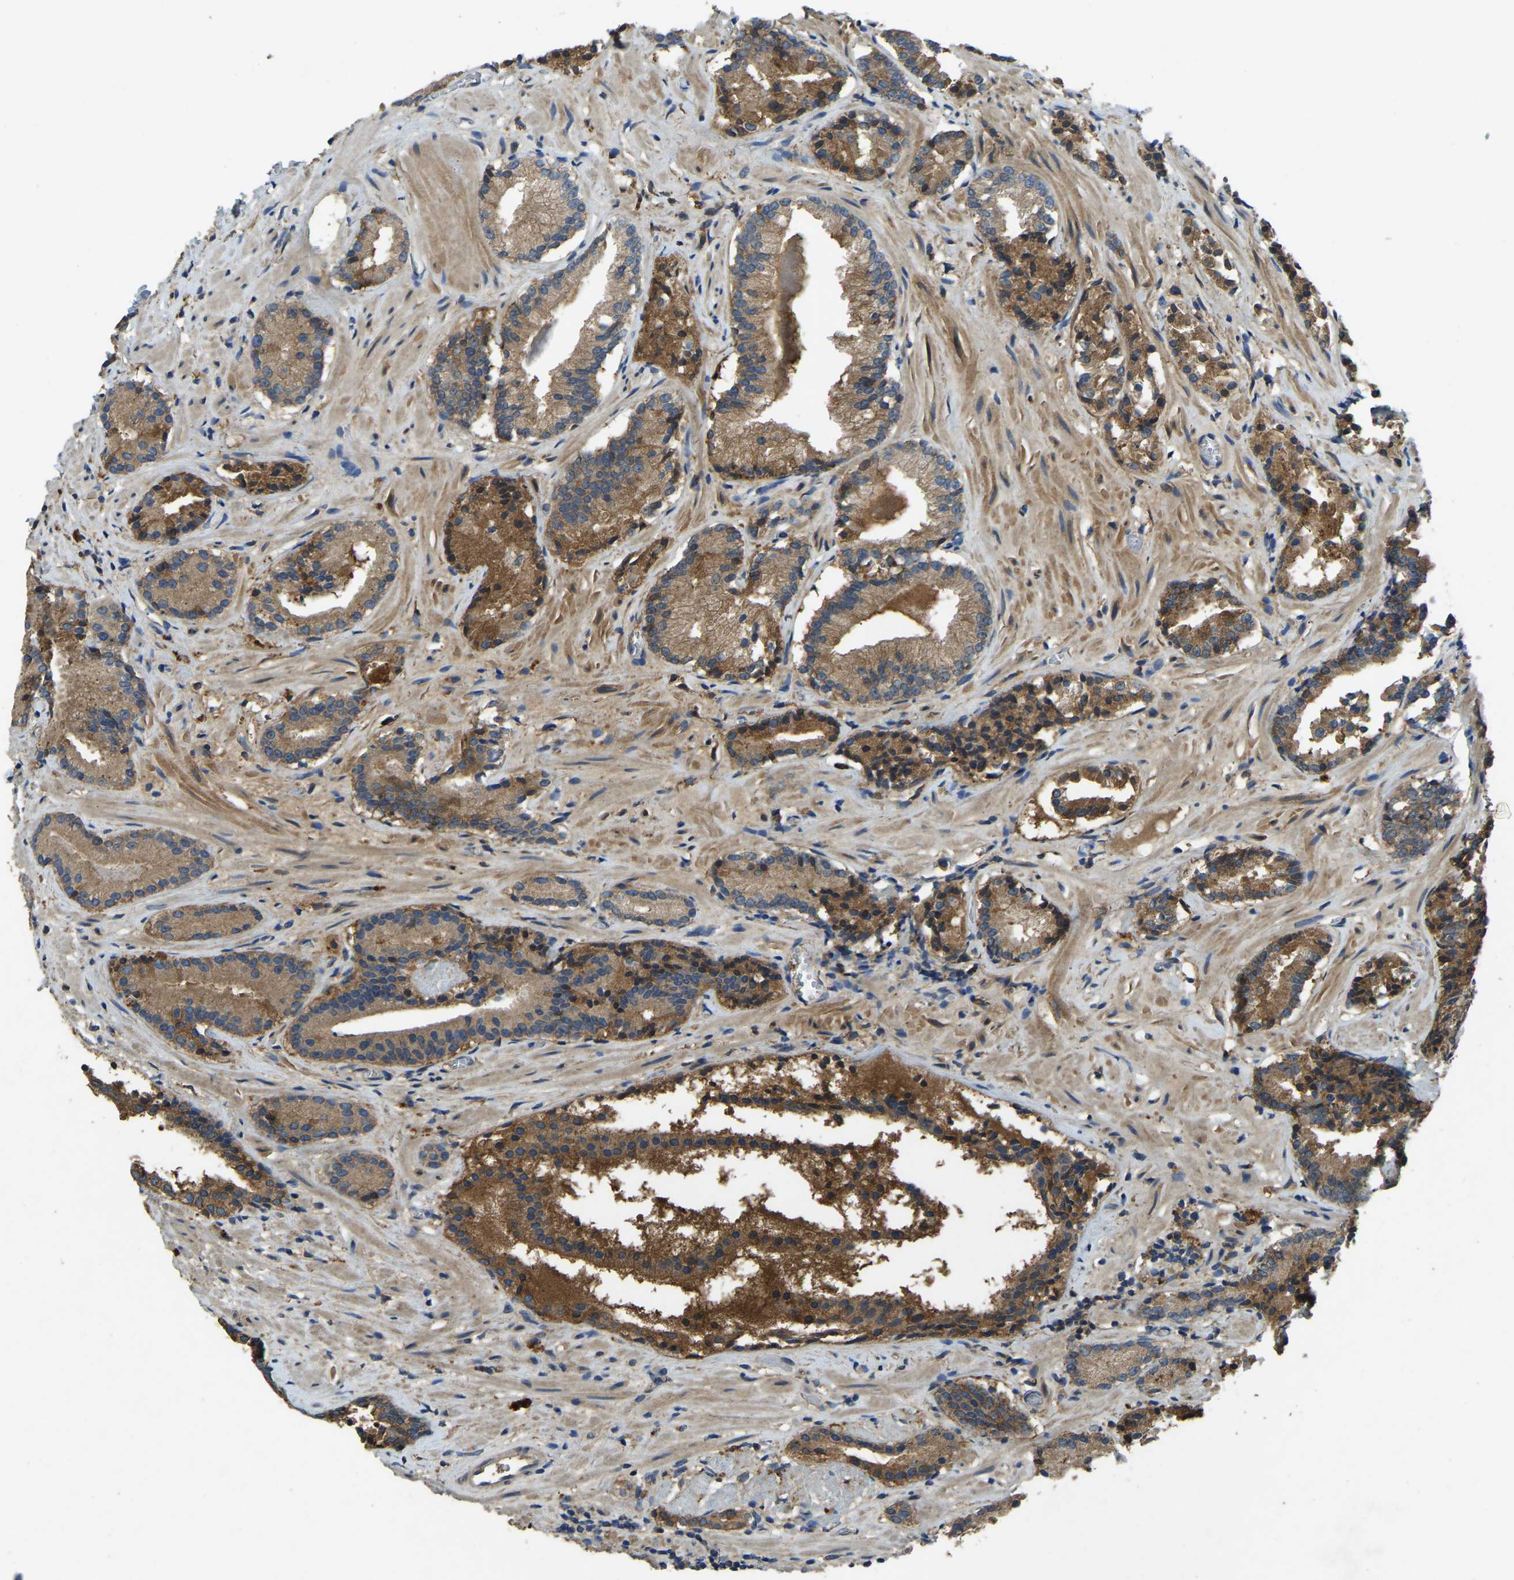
{"staining": {"intensity": "moderate", "quantity": ">75%", "location": "cytoplasmic/membranous"}, "tissue": "prostate cancer", "cell_type": "Tumor cells", "image_type": "cancer", "snomed": [{"axis": "morphology", "description": "Adenocarcinoma, Low grade"}, {"axis": "topography", "description": "Prostate"}], "caption": "A micrograph of prostate cancer (adenocarcinoma (low-grade)) stained for a protein reveals moderate cytoplasmic/membranous brown staining in tumor cells.", "gene": "ATP8B1", "patient": {"sex": "male", "age": 51}}